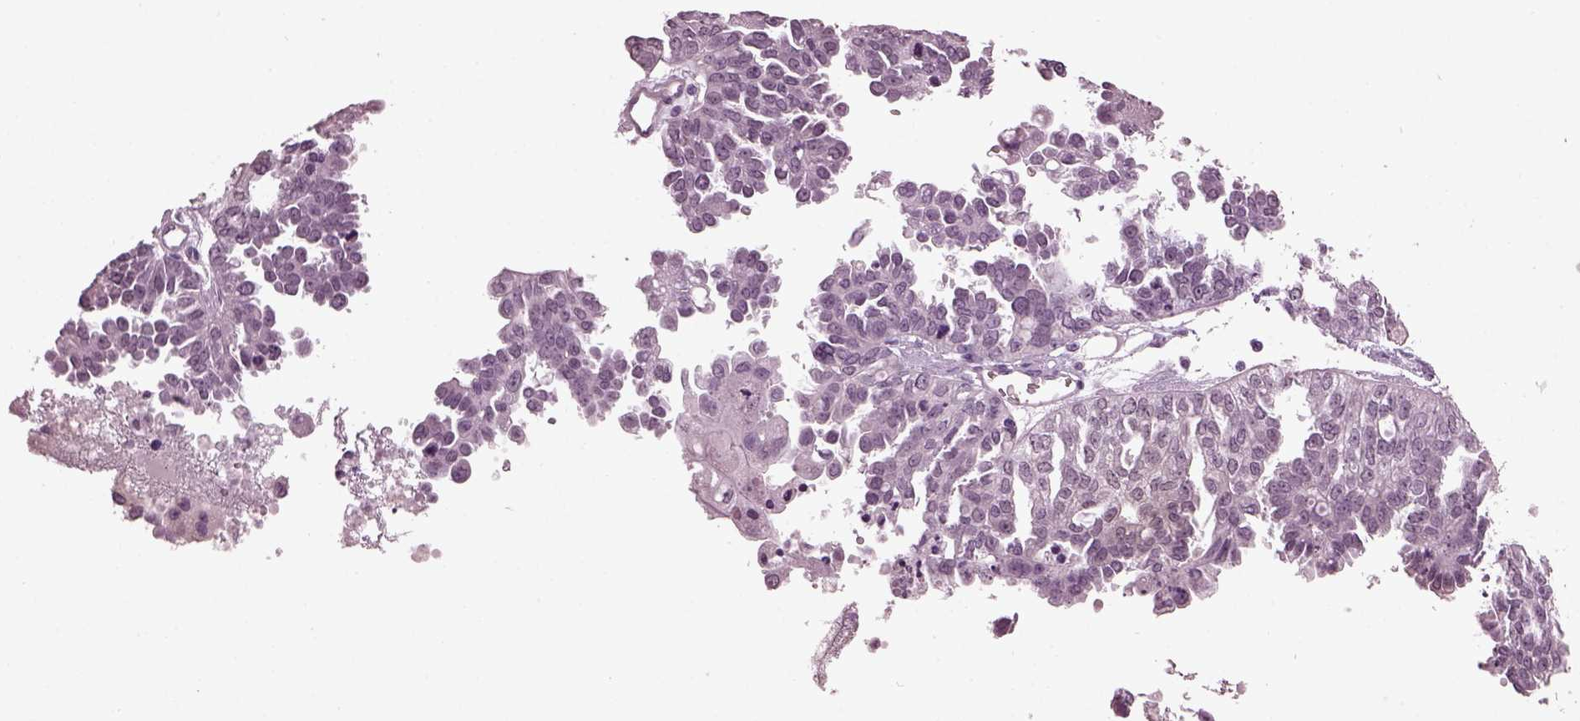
{"staining": {"intensity": "negative", "quantity": "none", "location": "none"}, "tissue": "ovarian cancer", "cell_type": "Tumor cells", "image_type": "cancer", "snomed": [{"axis": "morphology", "description": "Cystadenocarcinoma, serous, NOS"}, {"axis": "topography", "description": "Ovary"}], "caption": "Tumor cells are negative for brown protein staining in ovarian cancer (serous cystadenocarcinoma).", "gene": "SLC6A17", "patient": {"sex": "female", "age": 53}}